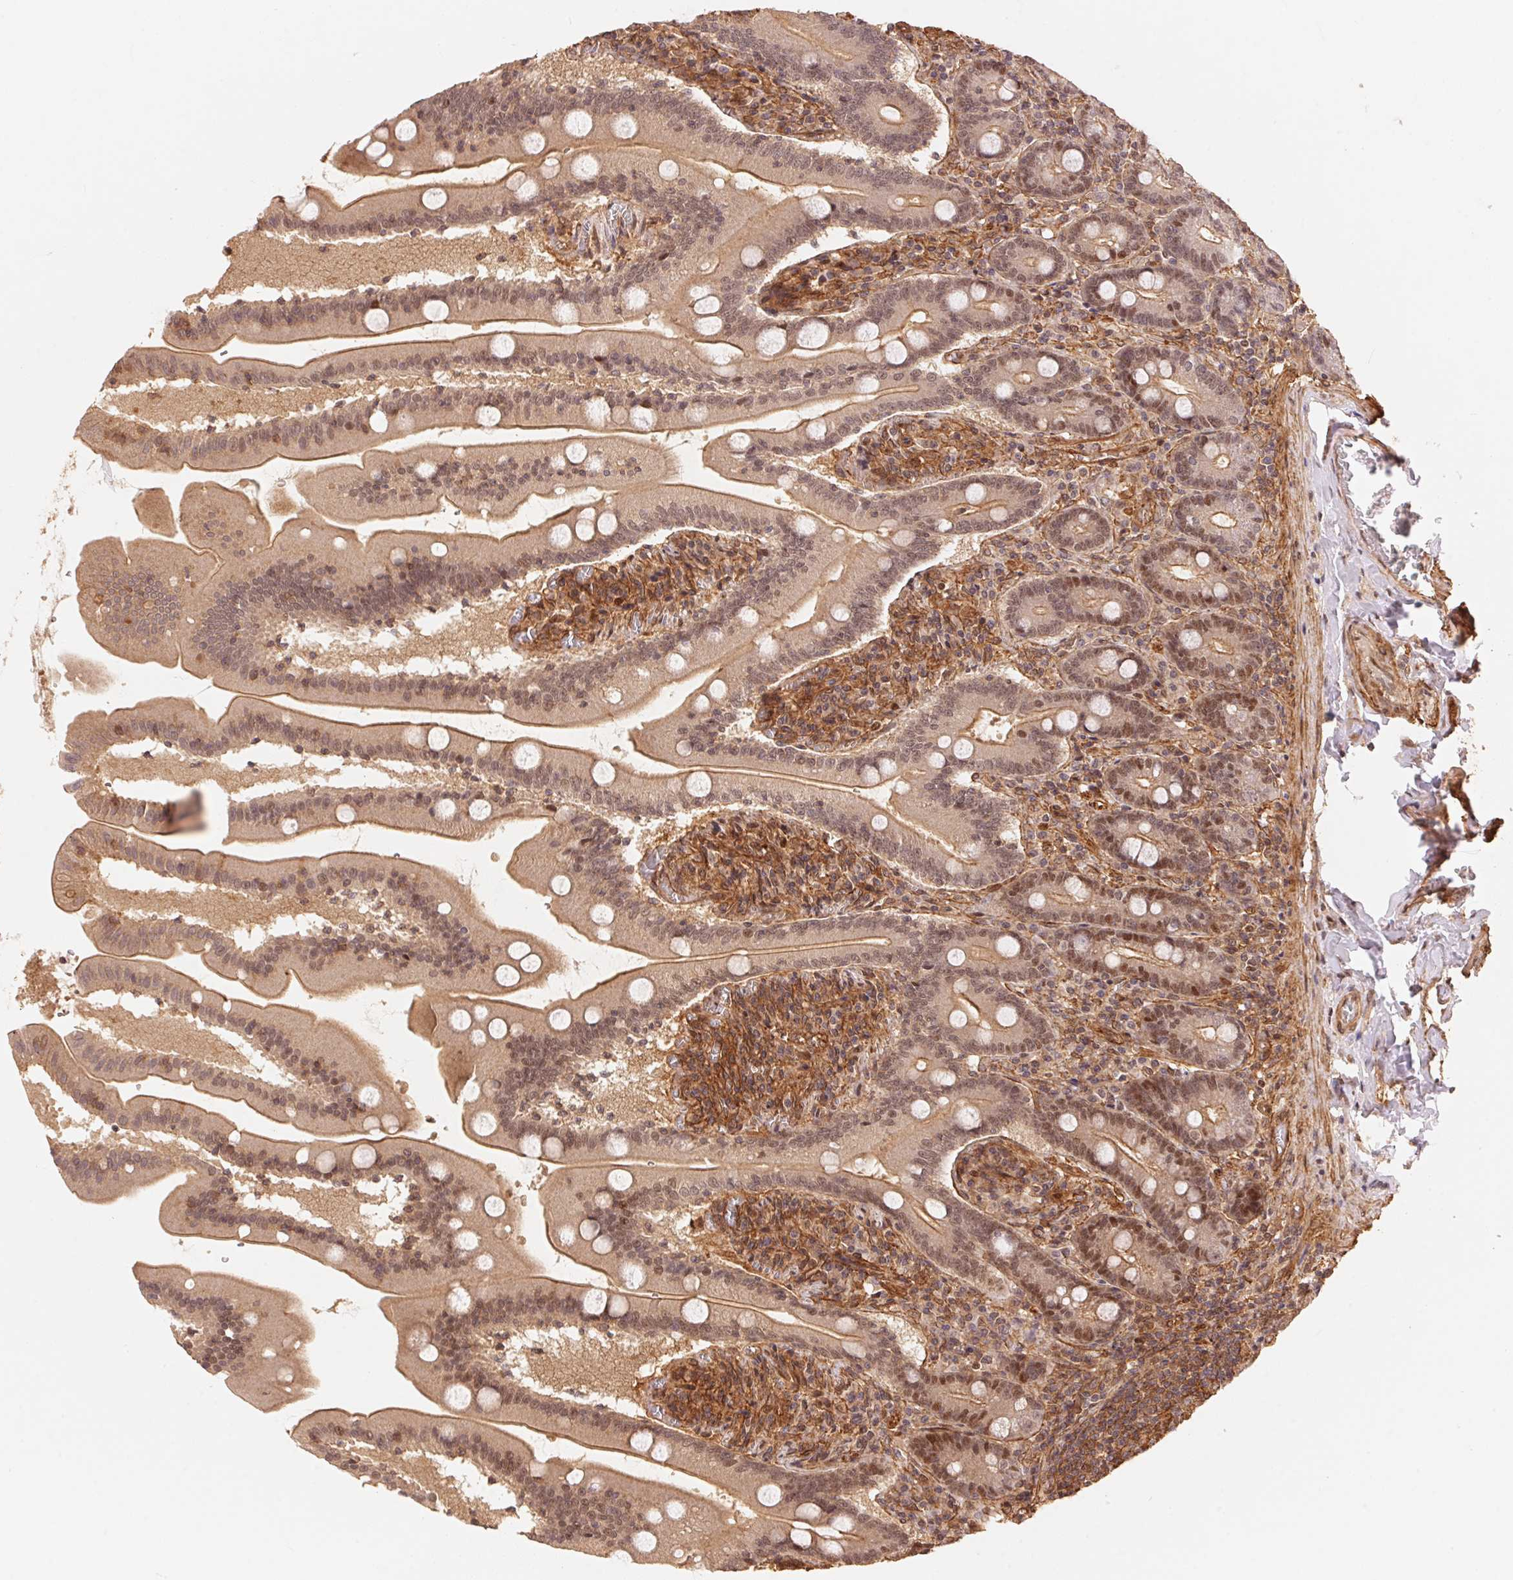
{"staining": {"intensity": "moderate", "quantity": ">75%", "location": "cytoplasmic/membranous,nuclear"}, "tissue": "small intestine", "cell_type": "Glandular cells", "image_type": "normal", "snomed": [{"axis": "morphology", "description": "Normal tissue, NOS"}, {"axis": "topography", "description": "Small intestine"}], "caption": "Small intestine was stained to show a protein in brown. There is medium levels of moderate cytoplasmic/membranous,nuclear positivity in approximately >75% of glandular cells. (DAB IHC, brown staining for protein, blue staining for nuclei).", "gene": "TNIP2", "patient": {"sex": "male", "age": 37}}